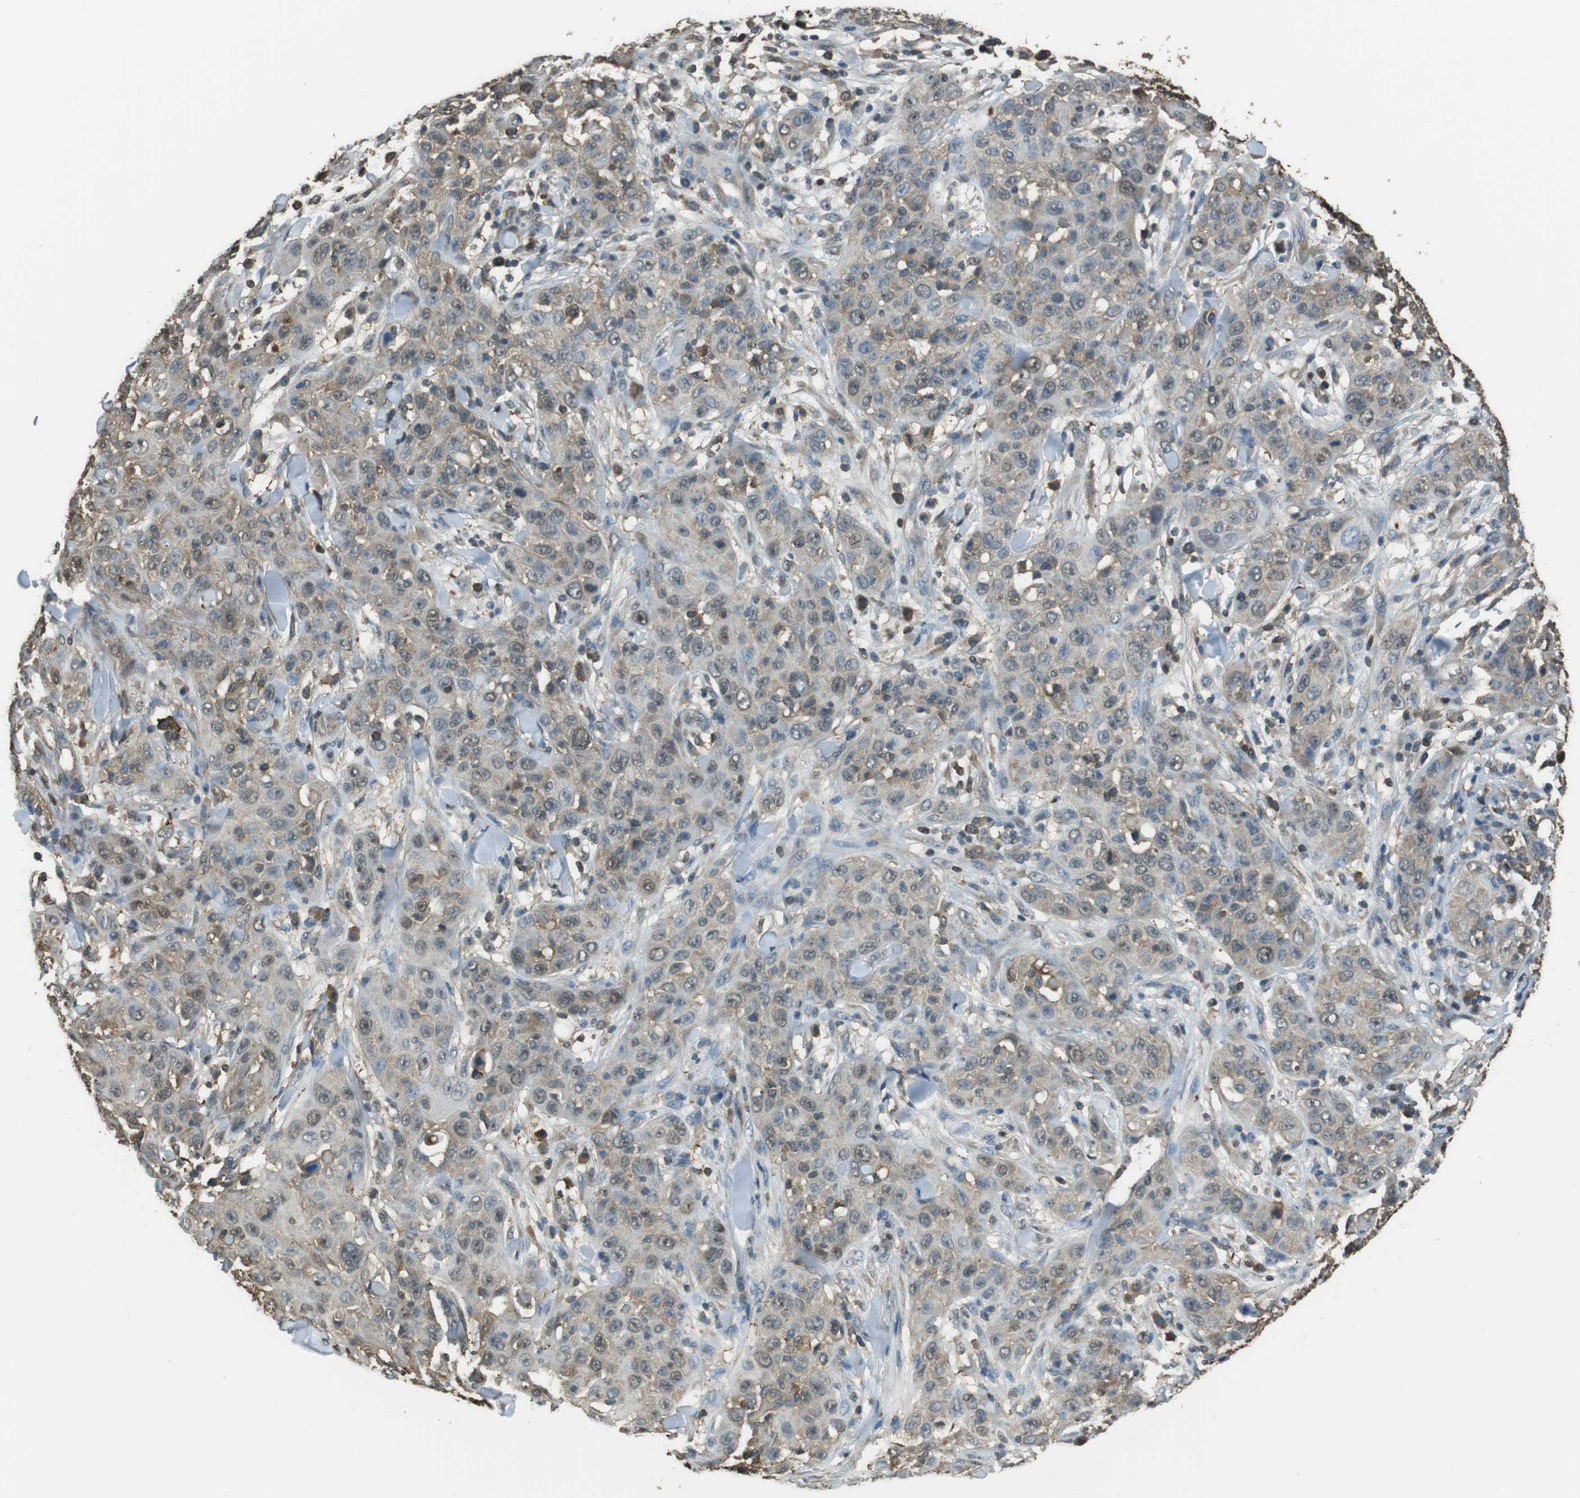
{"staining": {"intensity": "weak", "quantity": "25%-75%", "location": "cytoplasmic/membranous,nuclear"}, "tissue": "skin cancer", "cell_type": "Tumor cells", "image_type": "cancer", "snomed": [{"axis": "morphology", "description": "Squamous cell carcinoma, NOS"}, {"axis": "topography", "description": "Skin"}], "caption": "Immunohistochemical staining of human skin cancer (squamous cell carcinoma) shows low levels of weak cytoplasmic/membranous and nuclear protein expression in about 25%-75% of tumor cells.", "gene": "TWSG1", "patient": {"sex": "female", "age": 88}}